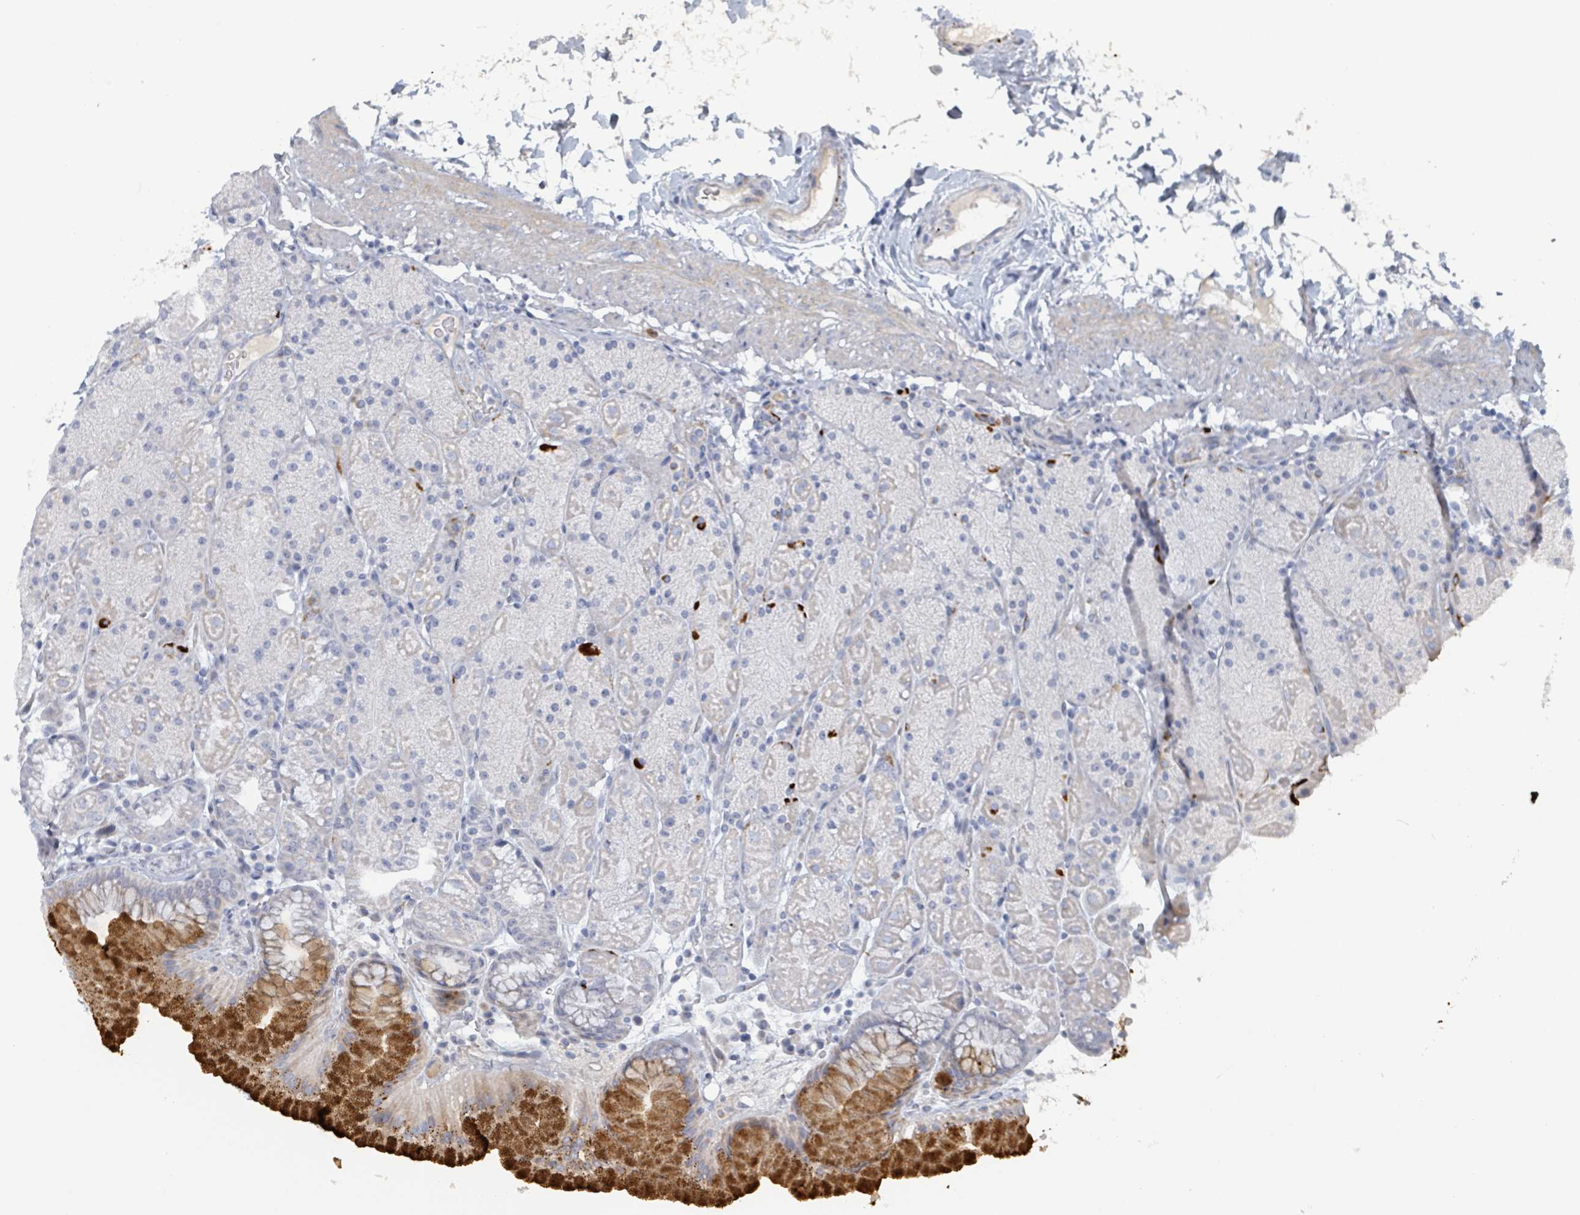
{"staining": {"intensity": "strong", "quantity": "<25%", "location": "cytoplasmic/membranous"}, "tissue": "stomach", "cell_type": "Glandular cells", "image_type": "normal", "snomed": [{"axis": "morphology", "description": "Normal tissue, NOS"}, {"axis": "topography", "description": "Stomach, upper"}, {"axis": "topography", "description": "Stomach, lower"}], "caption": "DAB immunohistochemical staining of unremarkable stomach demonstrates strong cytoplasmic/membranous protein expression in about <25% of glandular cells.", "gene": "RAB33B", "patient": {"sex": "male", "age": 67}}